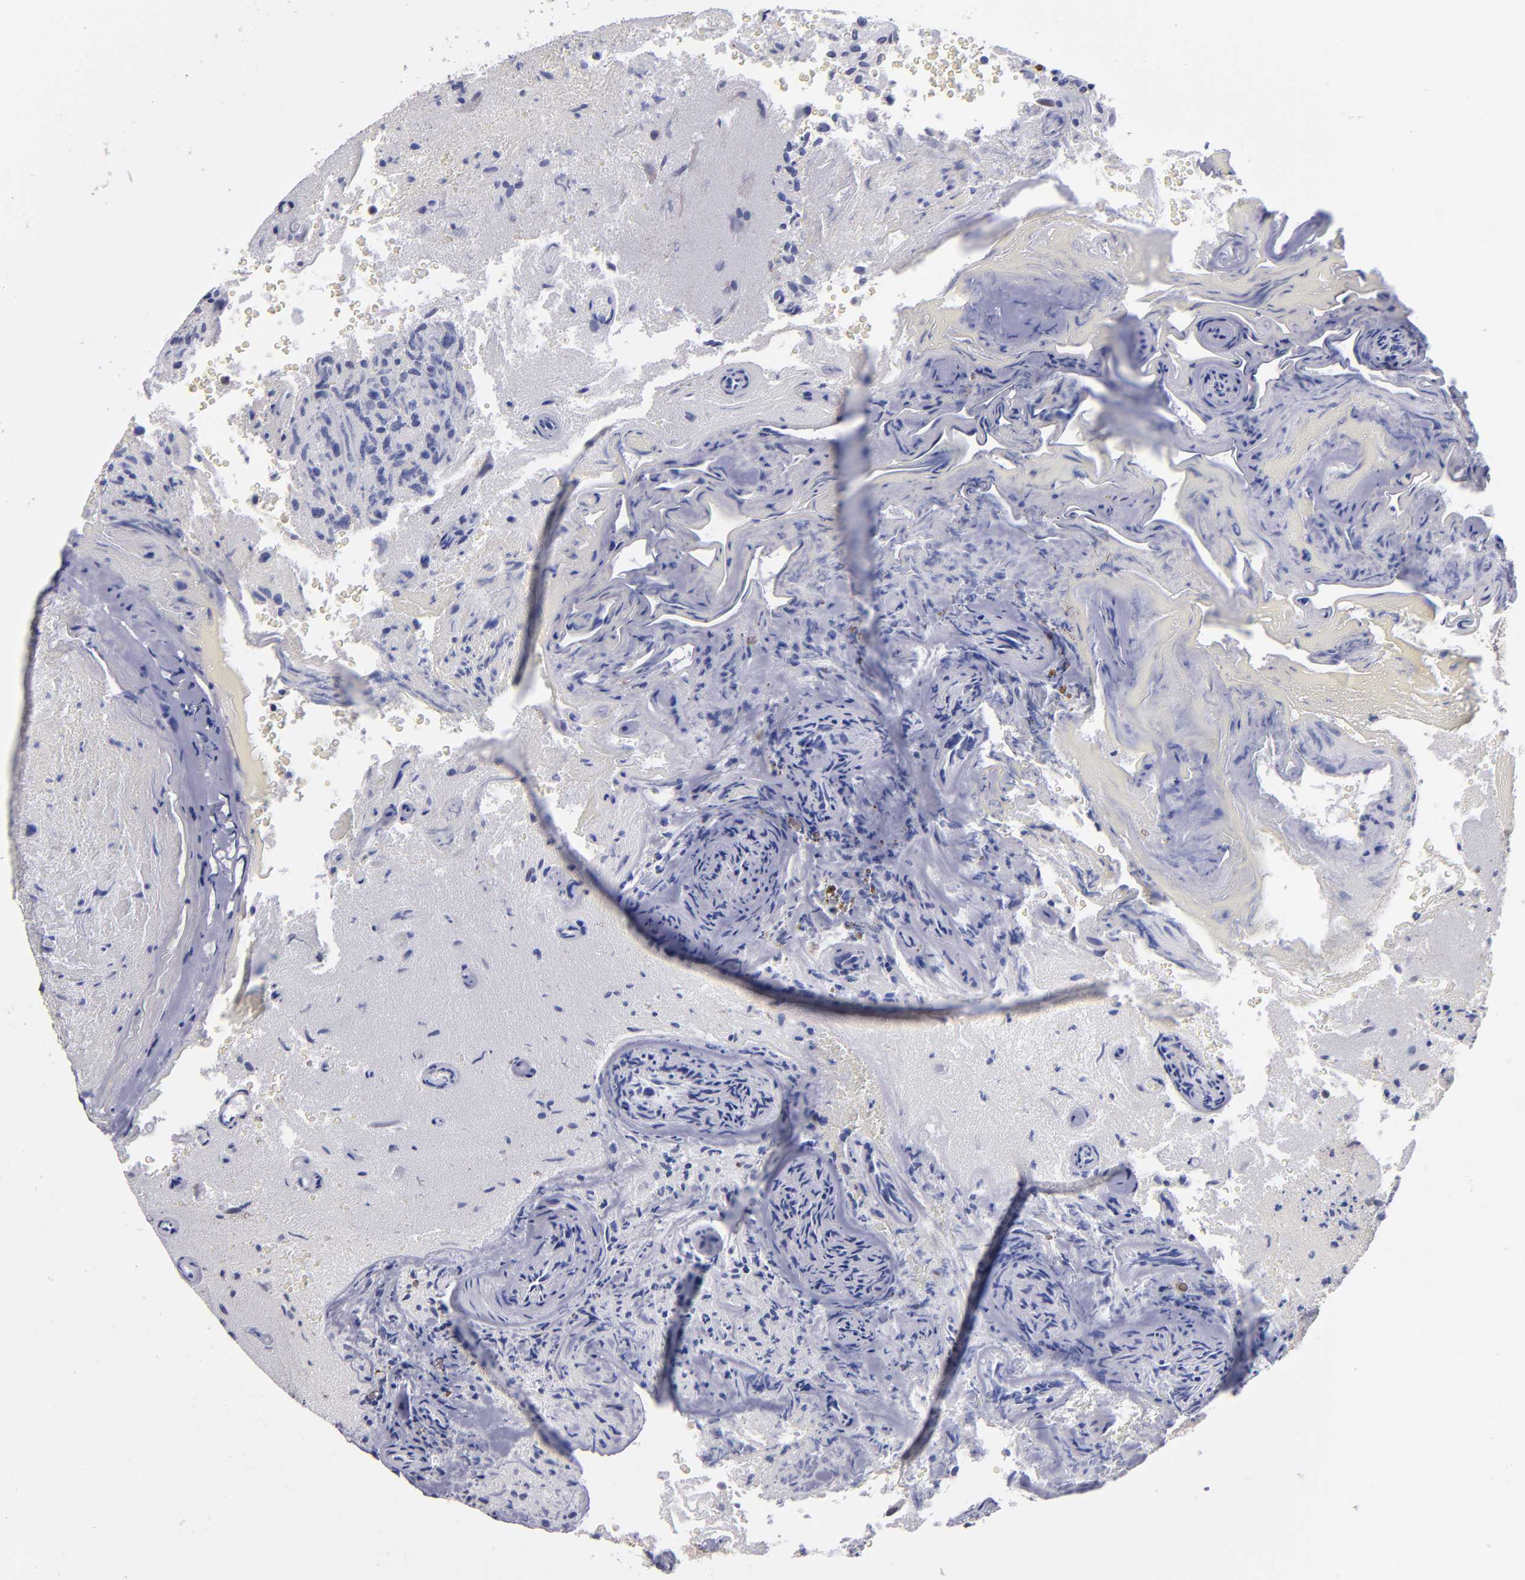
{"staining": {"intensity": "weak", "quantity": "25%-75%", "location": "cytoplasmic/membranous"}, "tissue": "glioma", "cell_type": "Tumor cells", "image_type": "cancer", "snomed": [{"axis": "morphology", "description": "Normal tissue, NOS"}, {"axis": "morphology", "description": "Glioma, malignant, High grade"}, {"axis": "topography", "description": "Cerebral cortex"}], "caption": "Immunohistochemical staining of human malignant glioma (high-grade) shows low levels of weak cytoplasmic/membranous positivity in approximately 25%-75% of tumor cells.", "gene": "EIF3L", "patient": {"sex": "male", "age": 75}}